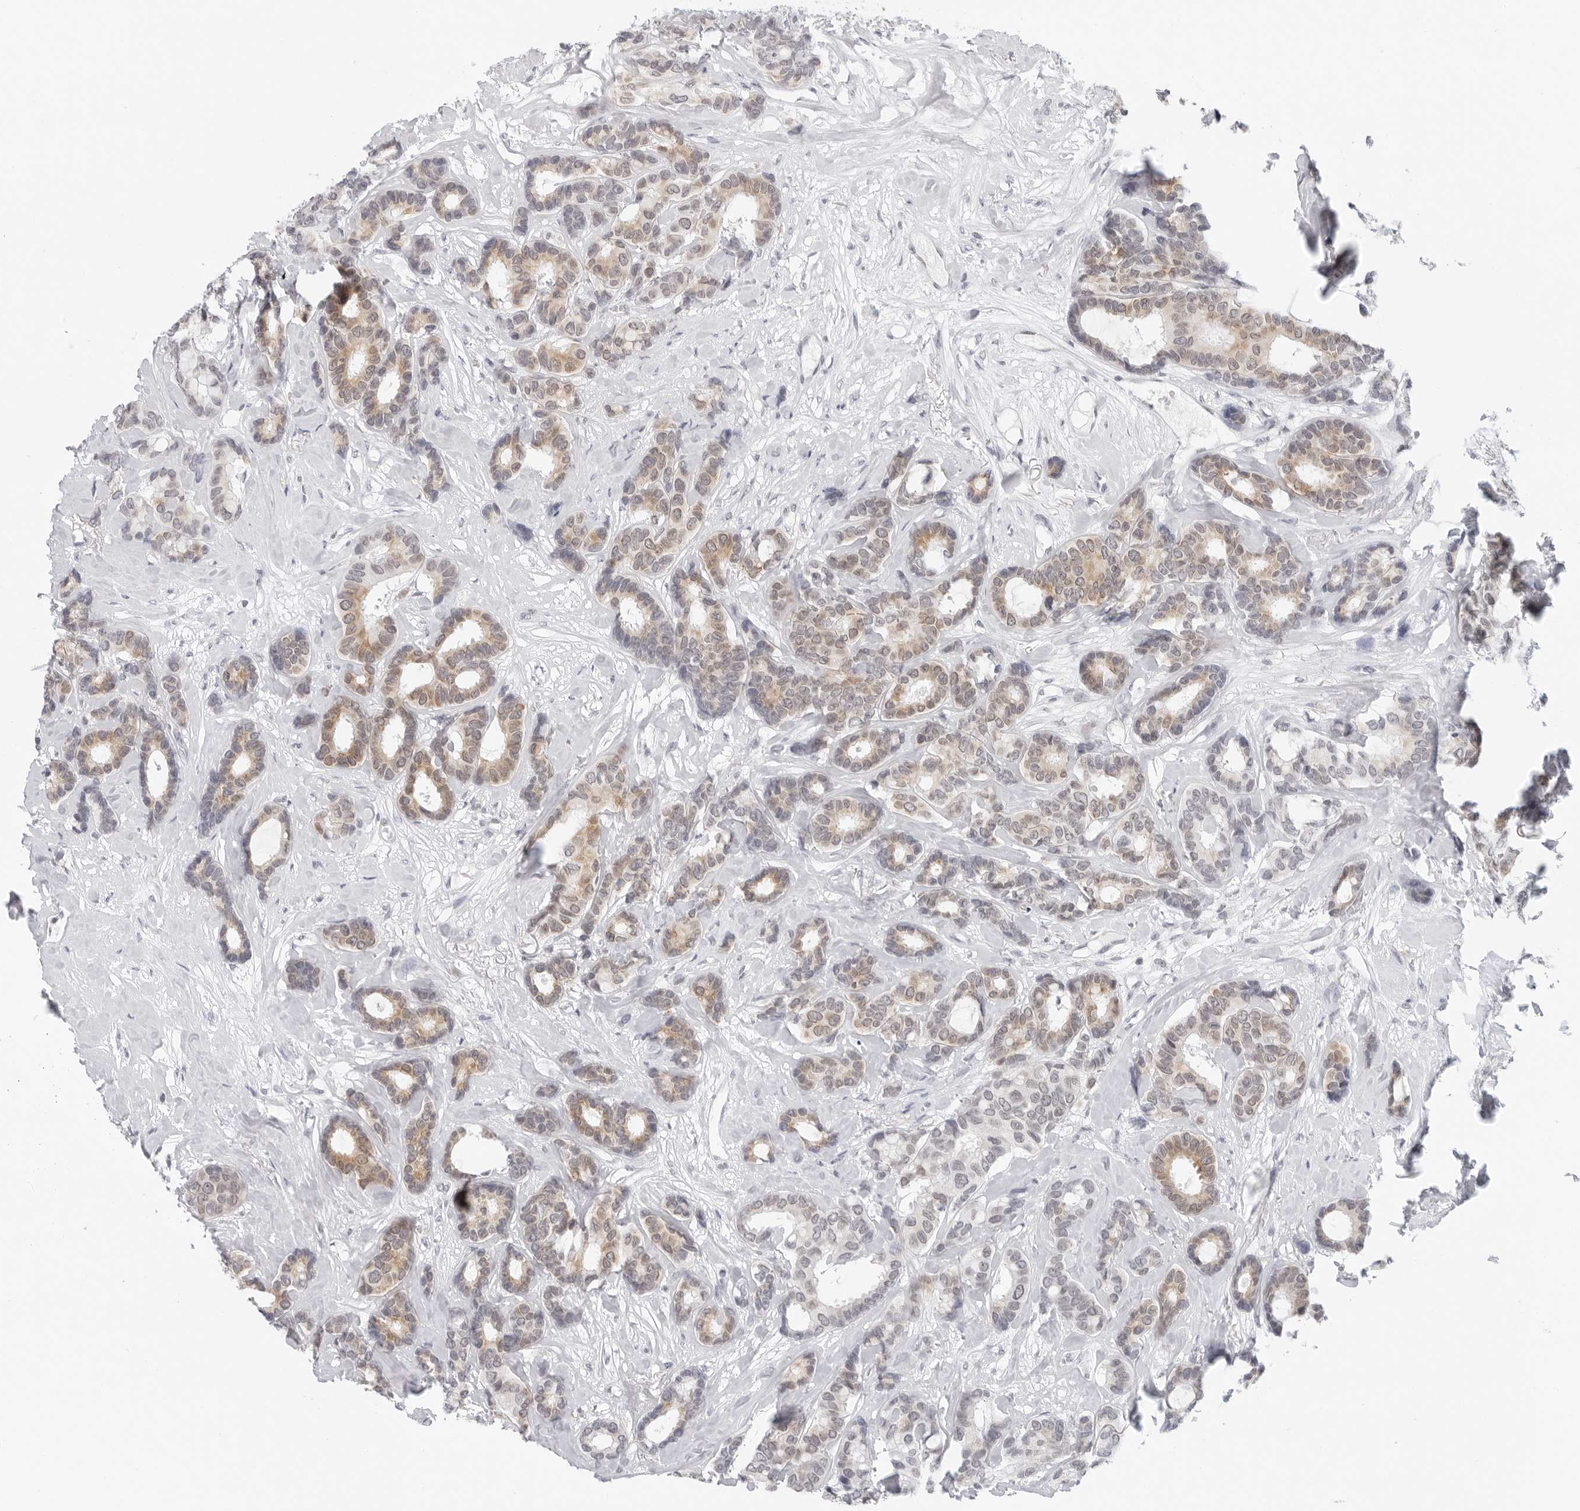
{"staining": {"intensity": "moderate", "quantity": "25%-75%", "location": "cytoplasmic/membranous"}, "tissue": "breast cancer", "cell_type": "Tumor cells", "image_type": "cancer", "snomed": [{"axis": "morphology", "description": "Duct carcinoma"}, {"axis": "topography", "description": "Breast"}], "caption": "Moderate cytoplasmic/membranous positivity for a protein is identified in approximately 25%-75% of tumor cells of invasive ductal carcinoma (breast) using IHC.", "gene": "FLG2", "patient": {"sex": "female", "age": 87}}